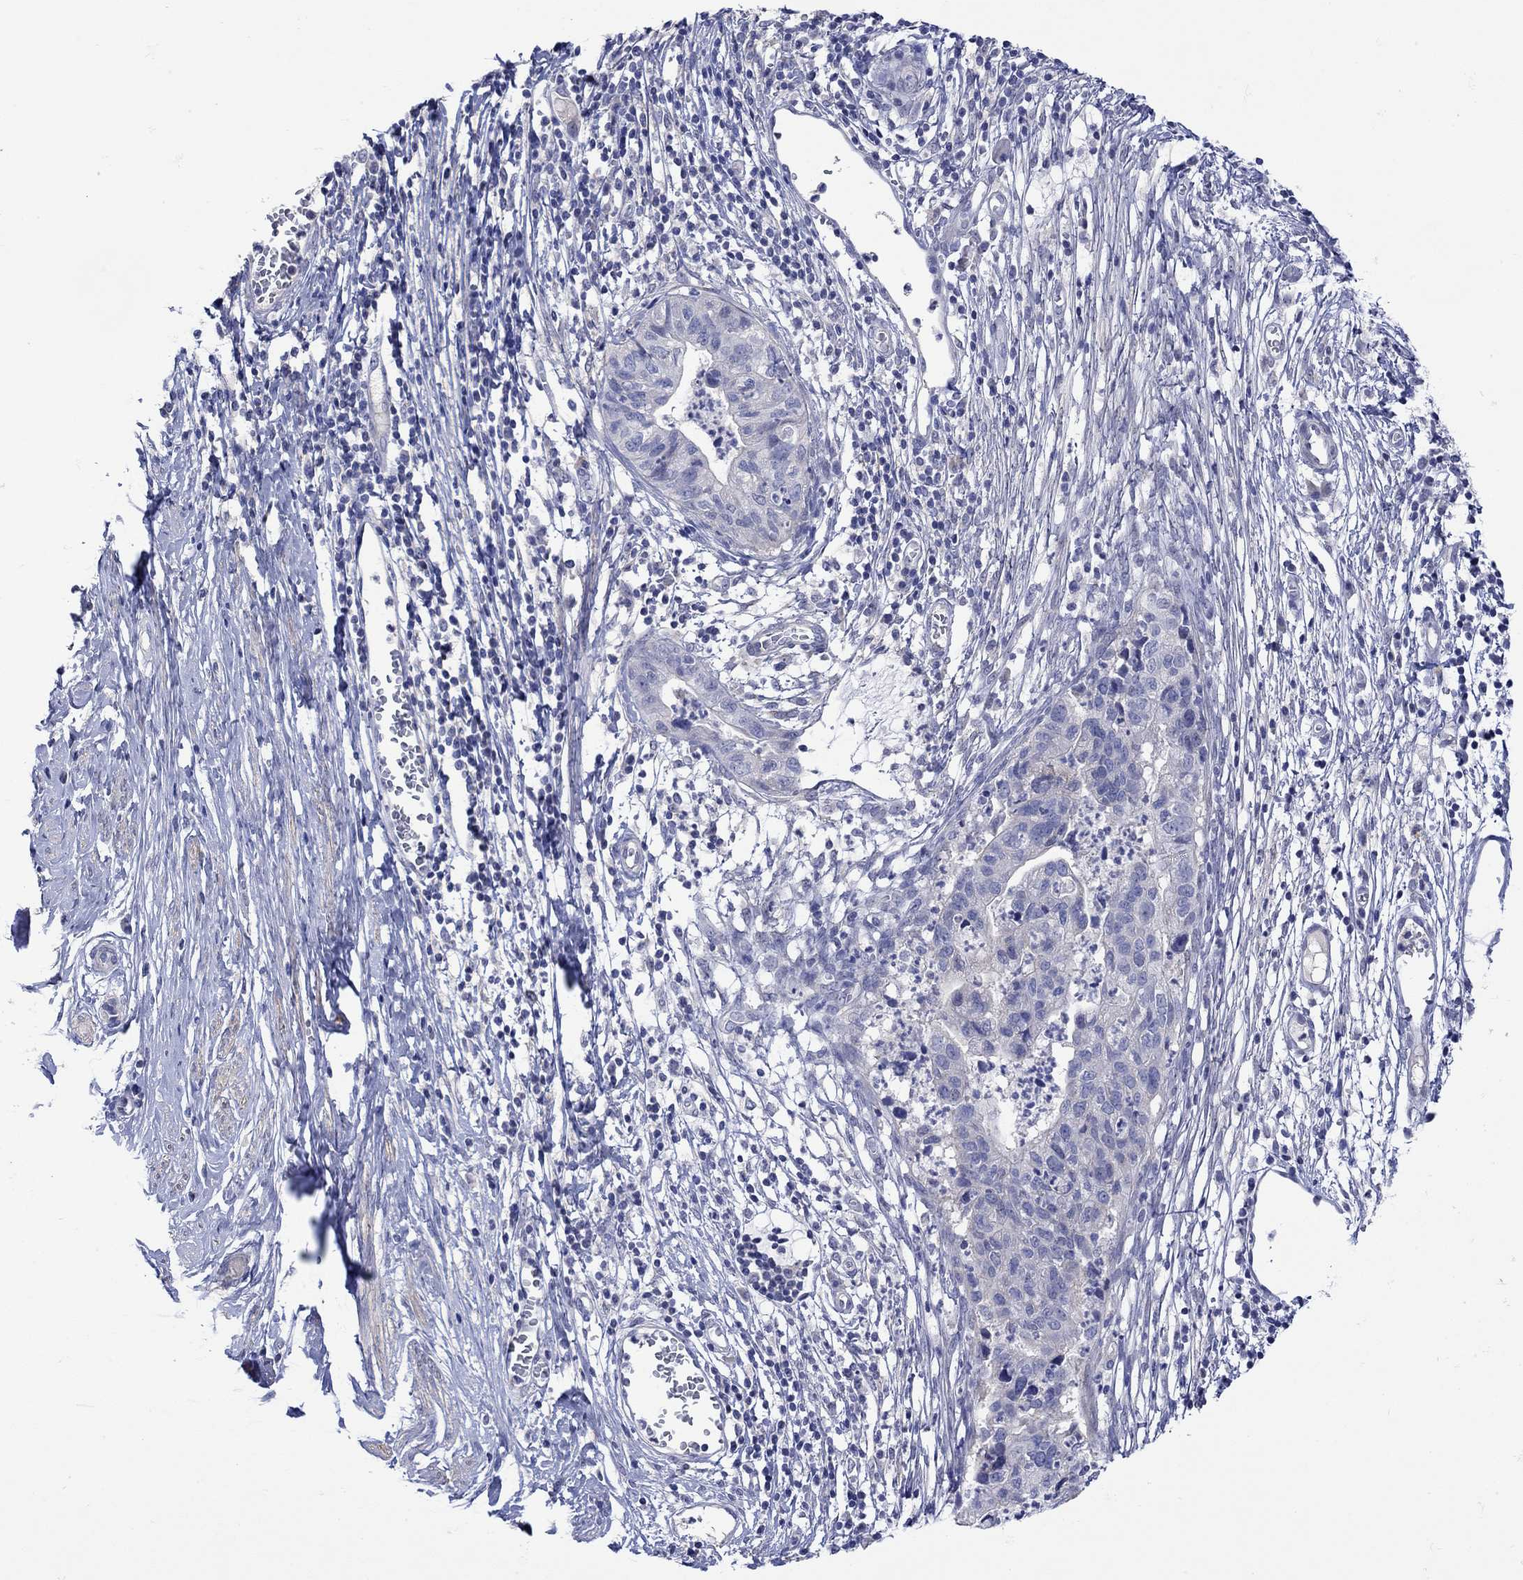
{"staining": {"intensity": "negative", "quantity": "none", "location": "none"}, "tissue": "cervical cancer", "cell_type": "Tumor cells", "image_type": "cancer", "snomed": [{"axis": "morphology", "description": "Adenocarcinoma, NOS"}, {"axis": "topography", "description": "Cervix"}], "caption": "Immunohistochemical staining of cervical cancer (adenocarcinoma) displays no significant positivity in tumor cells. (DAB (3,3'-diaminobenzidine) immunohistochemistry (IHC), high magnification).", "gene": "MSI1", "patient": {"sex": "female", "age": 44}}